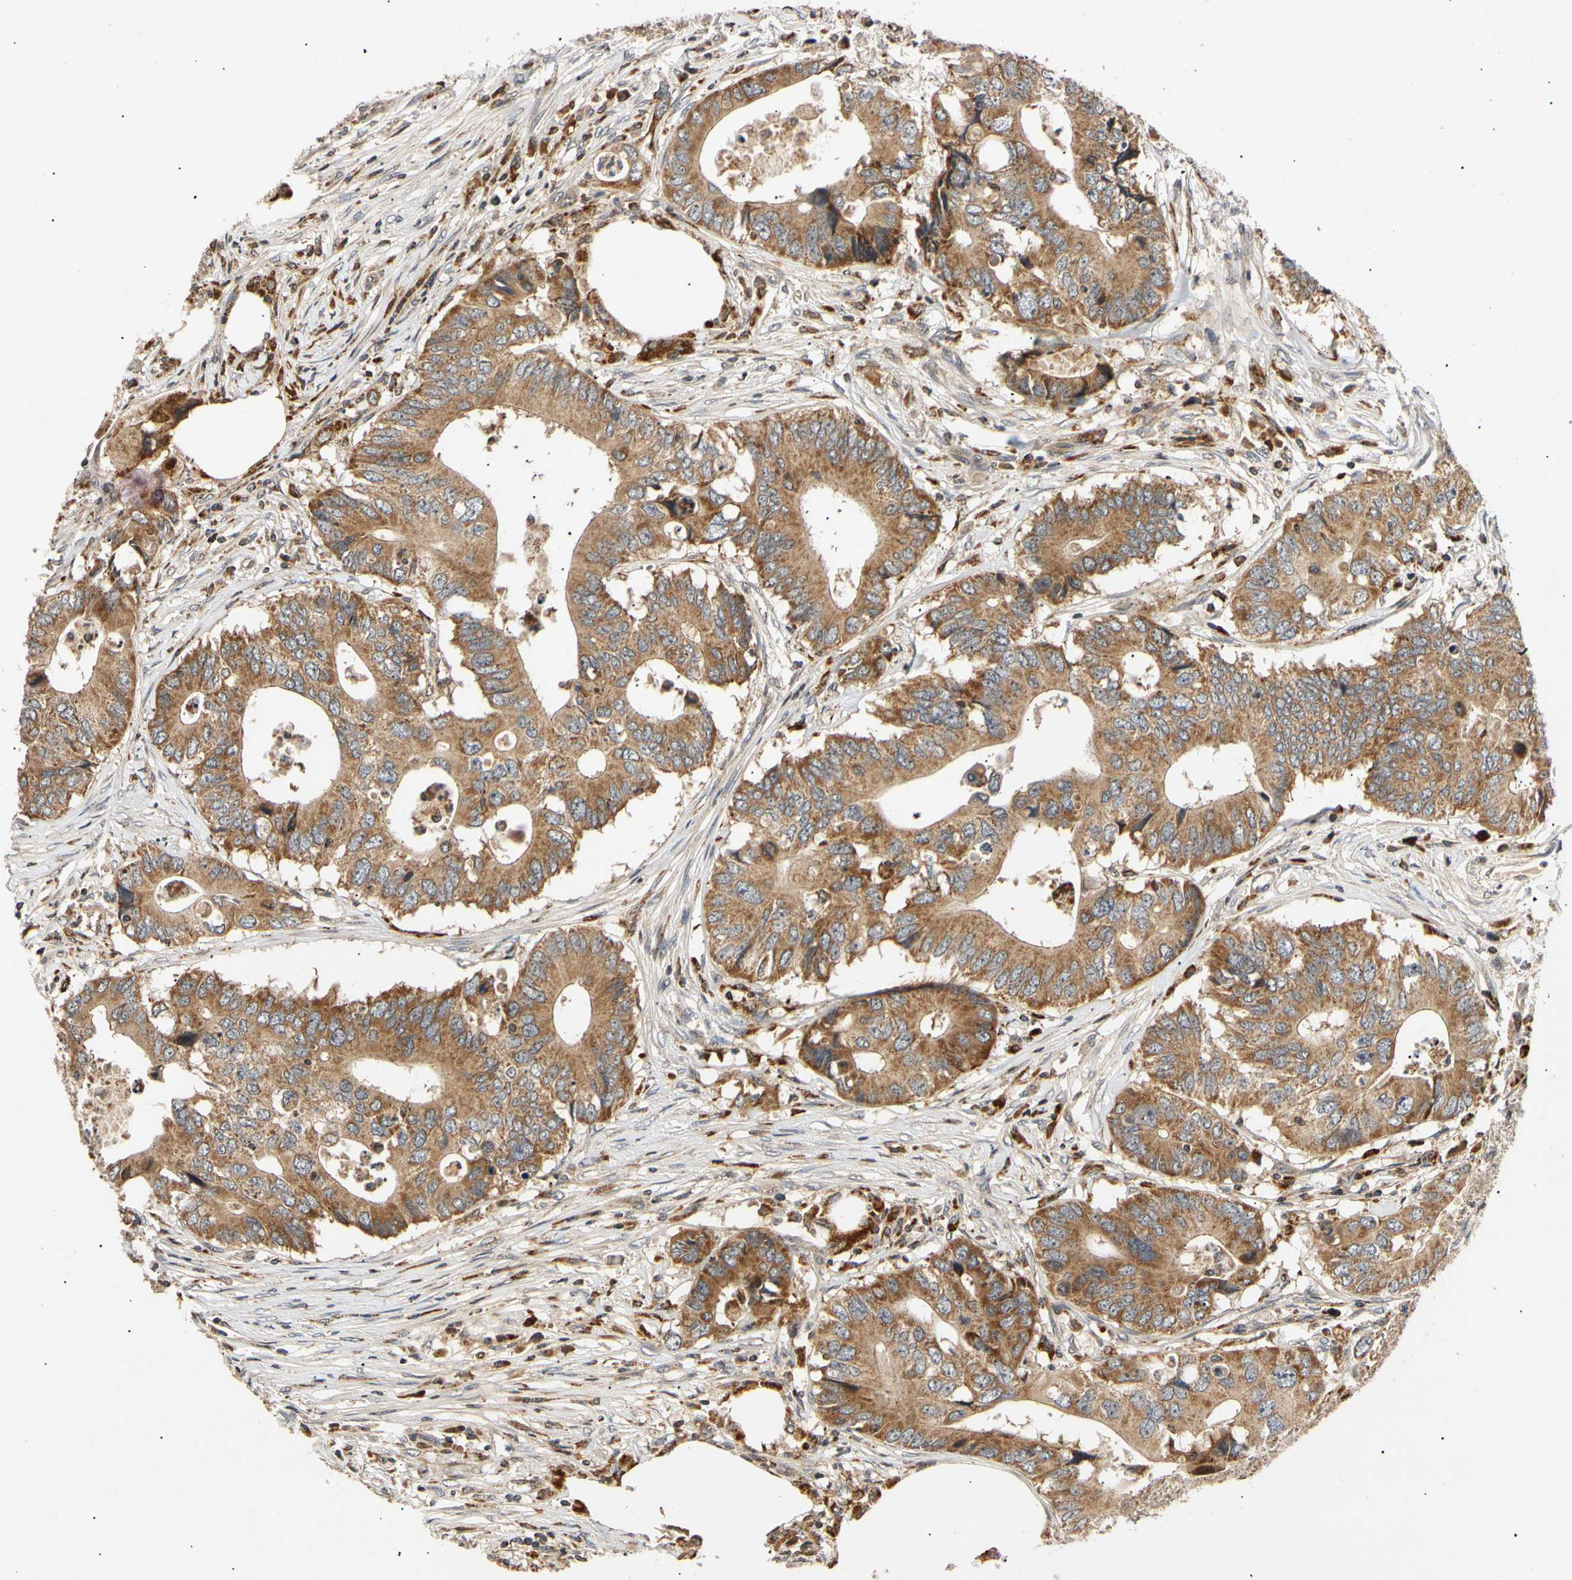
{"staining": {"intensity": "strong", "quantity": ">75%", "location": "cytoplasmic/membranous"}, "tissue": "colorectal cancer", "cell_type": "Tumor cells", "image_type": "cancer", "snomed": [{"axis": "morphology", "description": "Adenocarcinoma, NOS"}, {"axis": "topography", "description": "Colon"}], "caption": "Tumor cells demonstrate strong cytoplasmic/membranous positivity in approximately >75% of cells in colorectal adenocarcinoma.", "gene": "MRPS22", "patient": {"sex": "male", "age": 71}}